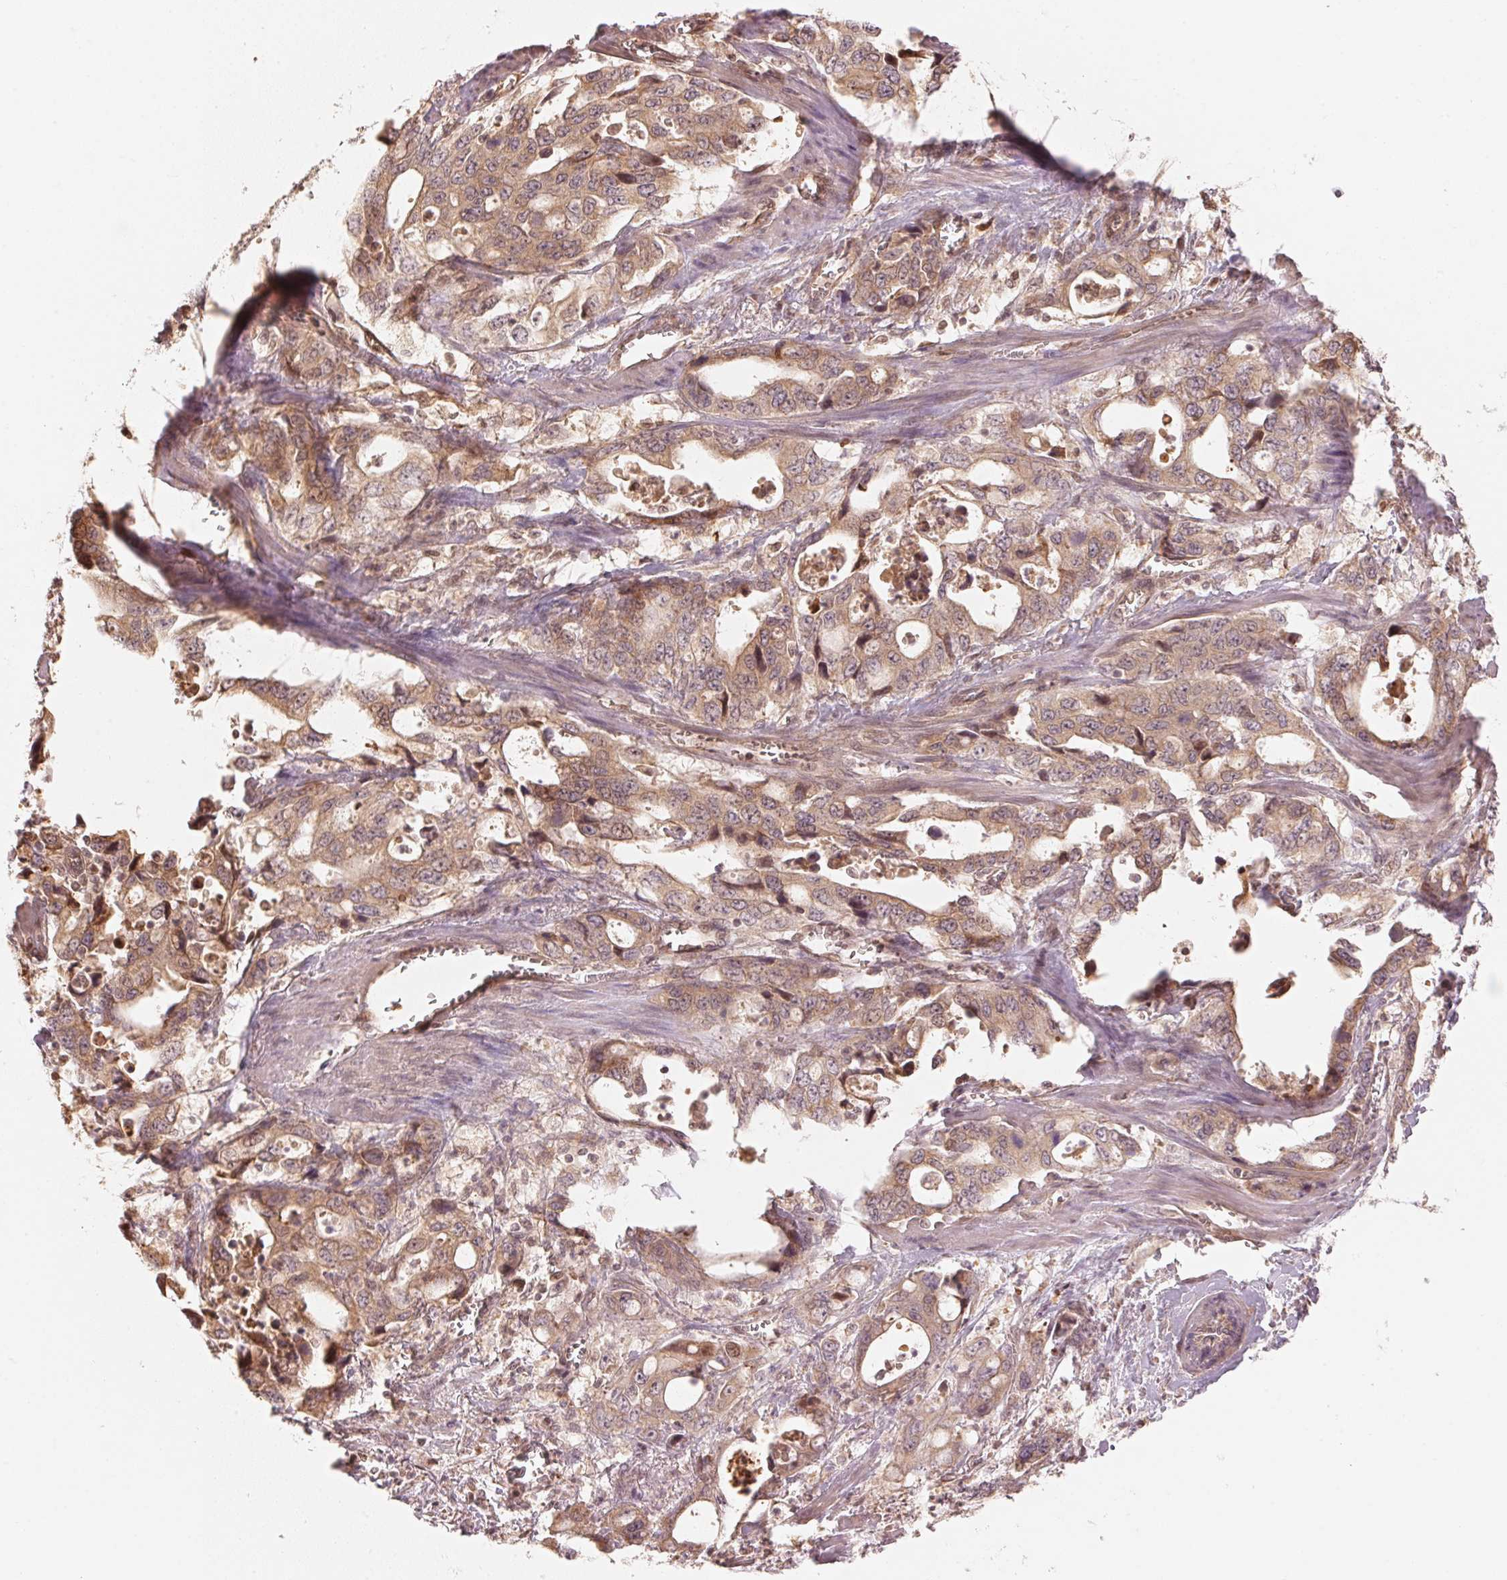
{"staining": {"intensity": "weak", "quantity": ">75%", "location": "cytoplasmic/membranous"}, "tissue": "stomach cancer", "cell_type": "Tumor cells", "image_type": "cancer", "snomed": [{"axis": "morphology", "description": "Adenocarcinoma, NOS"}, {"axis": "topography", "description": "Stomach, upper"}], "caption": "Protein expression analysis of stomach cancer exhibits weak cytoplasmic/membranous staining in approximately >75% of tumor cells.", "gene": "PRKN", "patient": {"sex": "male", "age": 74}}